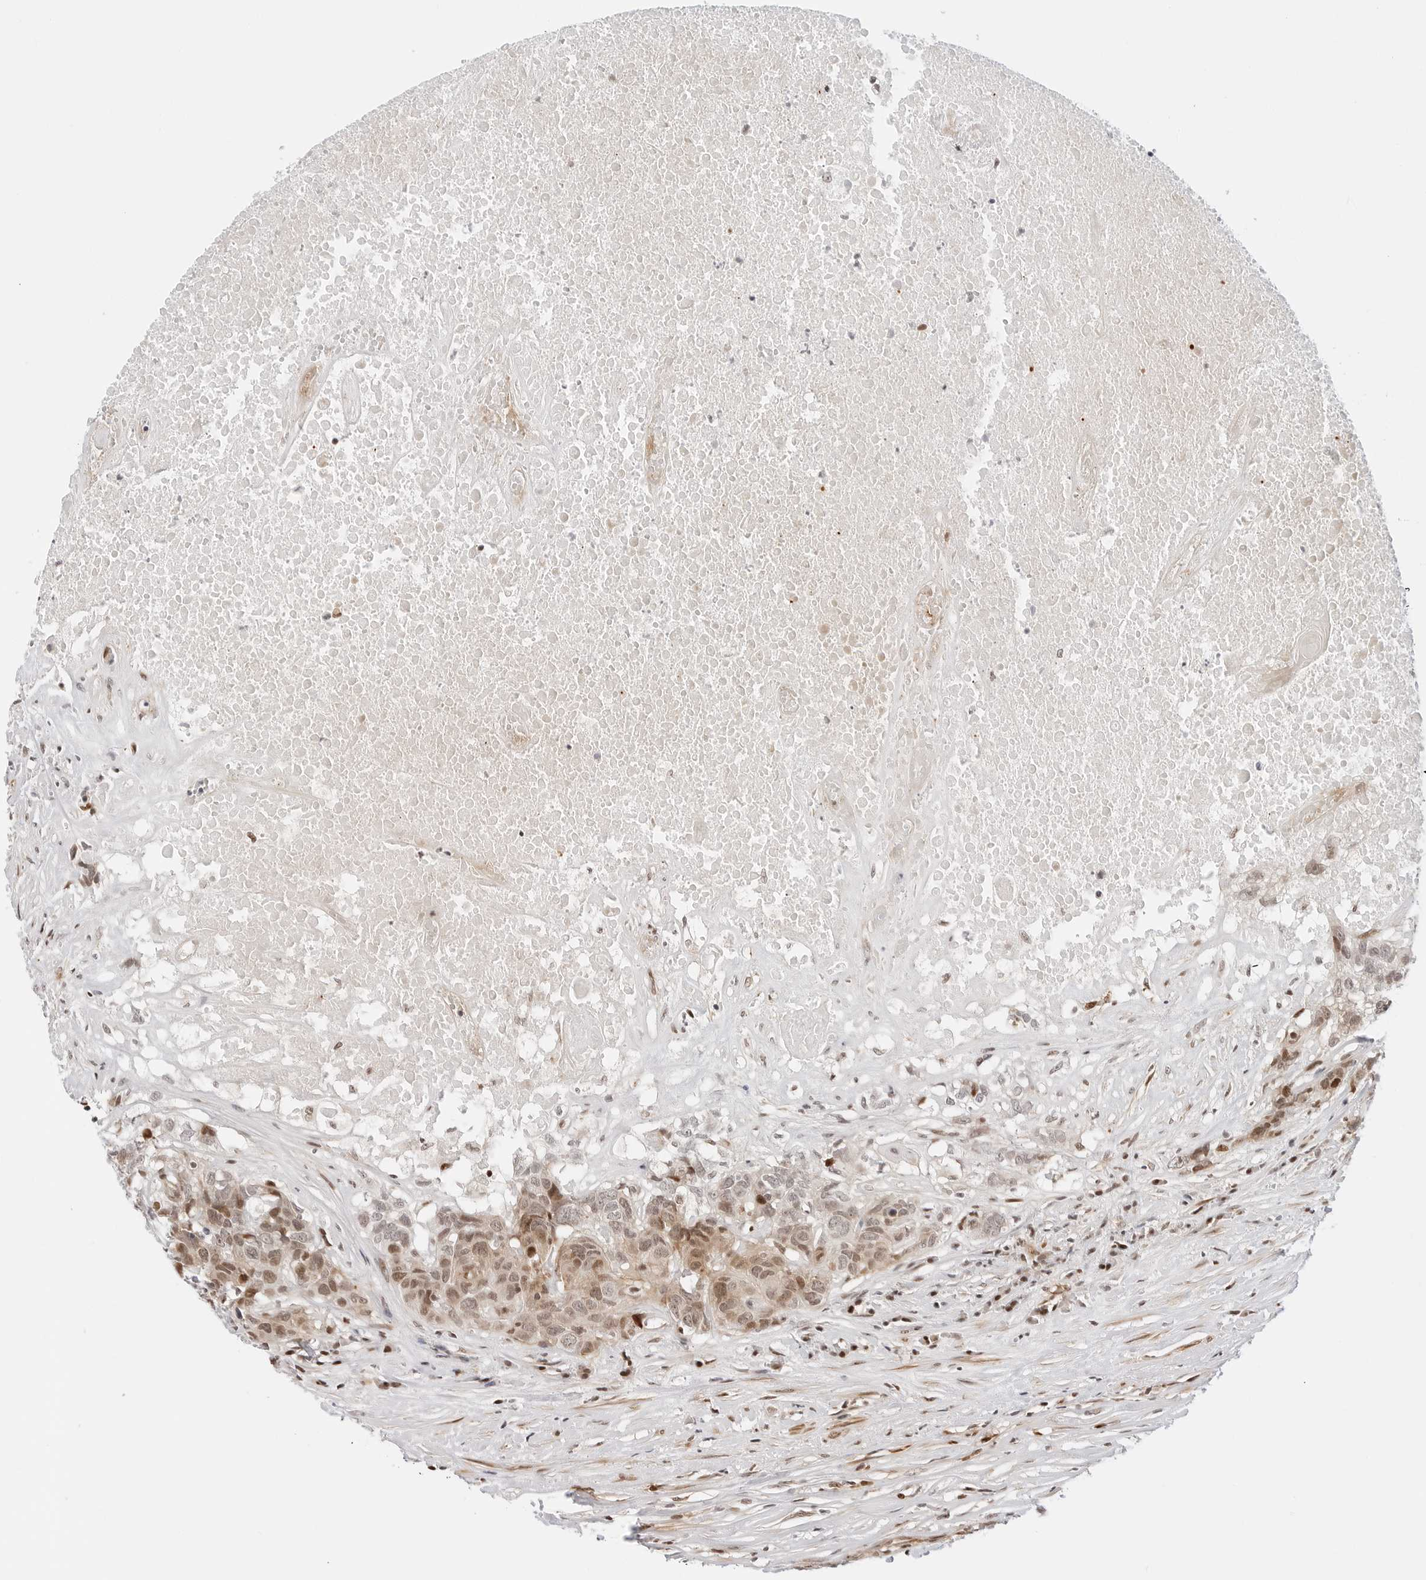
{"staining": {"intensity": "moderate", "quantity": "25%-75%", "location": "nuclear"}, "tissue": "head and neck cancer", "cell_type": "Tumor cells", "image_type": "cancer", "snomed": [{"axis": "morphology", "description": "Squamous cell carcinoma, NOS"}, {"axis": "topography", "description": "Head-Neck"}], "caption": "Human head and neck squamous cell carcinoma stained with a brown dye displays moderate nuclear positive staining in about 25%-75% of tumor cells.", "gene": "ZNF613", "patient": {"sex": "male", "age": 66}}